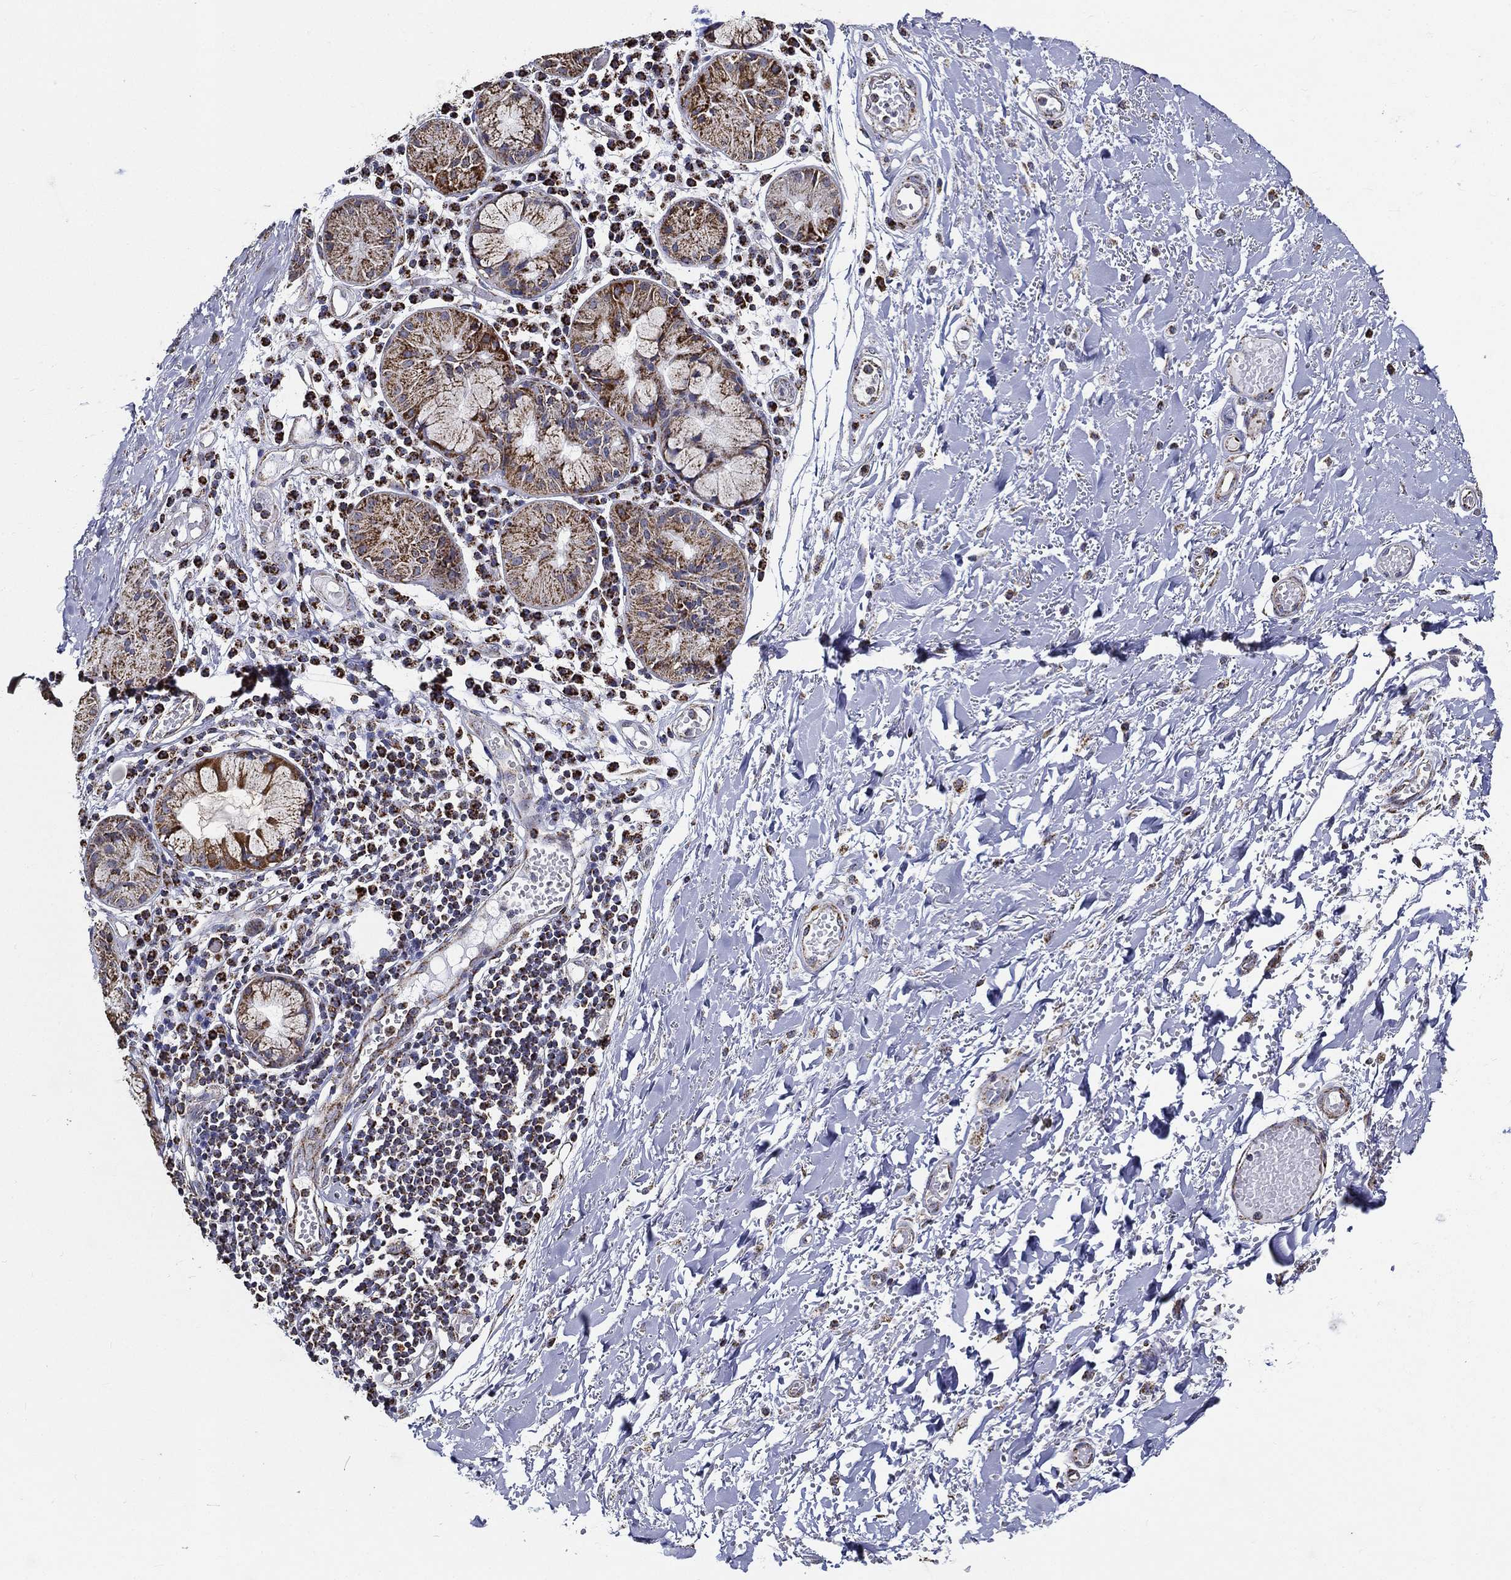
{"staining": {"intensity": "negative", "quantity": "none", "location": "none"}, "tissue": "soft tissue", "cell_type": "Fibroblasts", "image_type": "normal", "snomed": [{"axis": "morphology", "description": "Normal tissue, NOS"}, {"axis": "topography", "description": "Cartilage tissue"}], "caption": "Immunohistochemical staining of unremarkable human soft tissue demonstrates no significant staining in fibroblasts.", "gene": "NDUFAB1", "patient": {"sex": "male", "age": 81}}